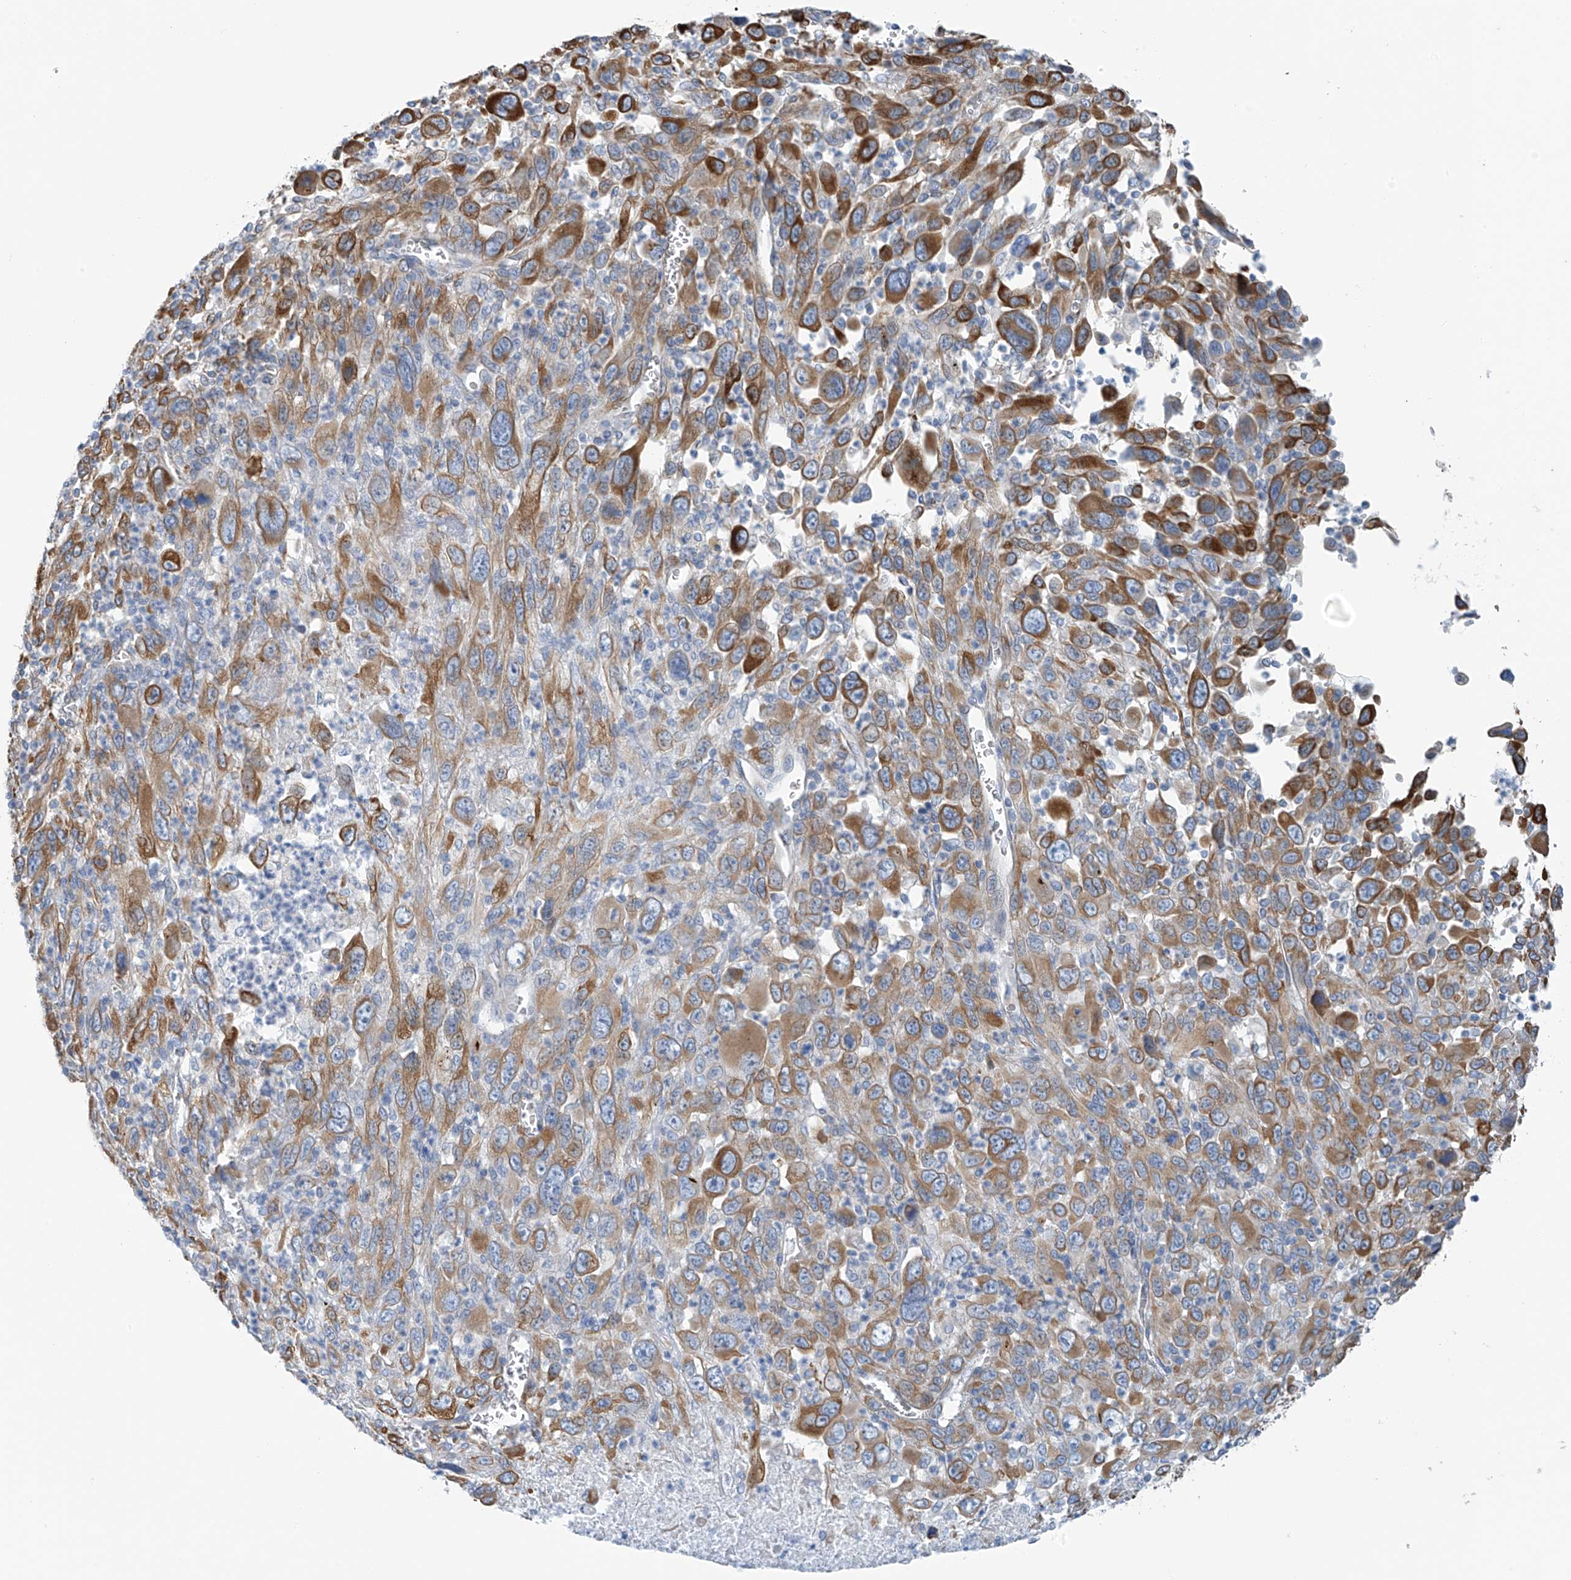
{"staining": {"intensity": "moderate", "quantity": ">75%", "location": "cytoplasmic/membranous"}, "tissue": "melanoma", "cell_type": "Tumor cells", "image_type": "cancer", "snomed": [{"axis": "morphology", "description": "Malignant melanoma, Metastatic site"}, {"axis": "topography", "description": "Skin"}], "caption": "An immunohistochemistry image of neoplastic tissue is shown. Protein staining in brown labels moderate cytoplasmic/membranous positivity in melanoma within tumor cells.", "gene": "RCN2", "patient": {"sex": "female", "age": 56}}